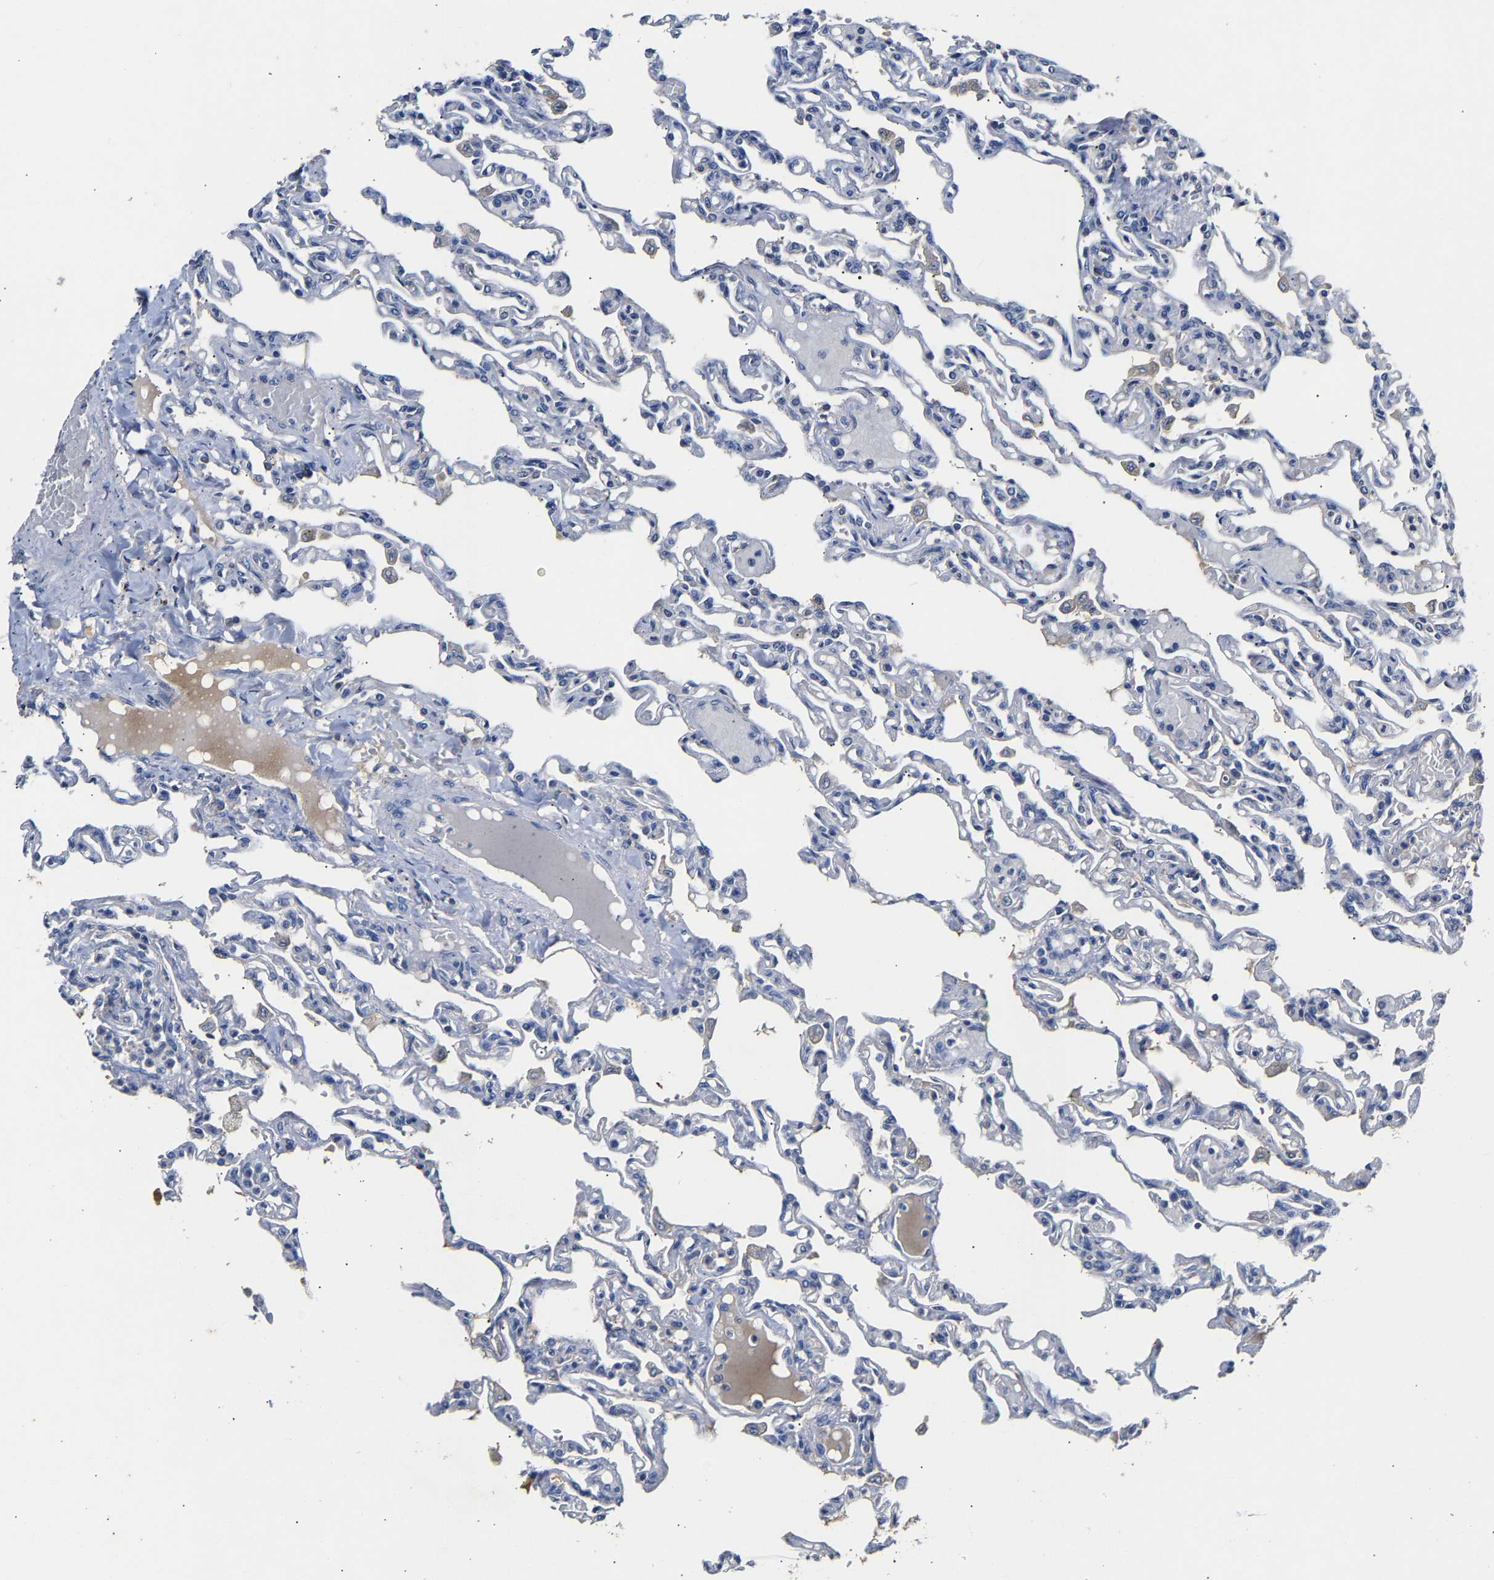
{"staining": {"intensity": "negative", "quantity": "none", "location": "none"}, "tissue": "lung", "cell_type": "Alveolar cells", "image_type": "normal", "snomed": [{"axis": "morphology", "description": "Normal tissue, NOS"}, {"axis": "topography", "description": "Lung"}], "caption": "Immunohistochemical staining of unremarkable human lung reveals no significant positivity in alveolar cells. (Stains: DAB (3,3'-diaminobenzidine) immunohistochemistry with hematoxylin counter stain, Microscopy: brightfield microscopy at high magnification).", "gene": "SLCO2B1", "patient": {"sex": "male", "age": 21}}